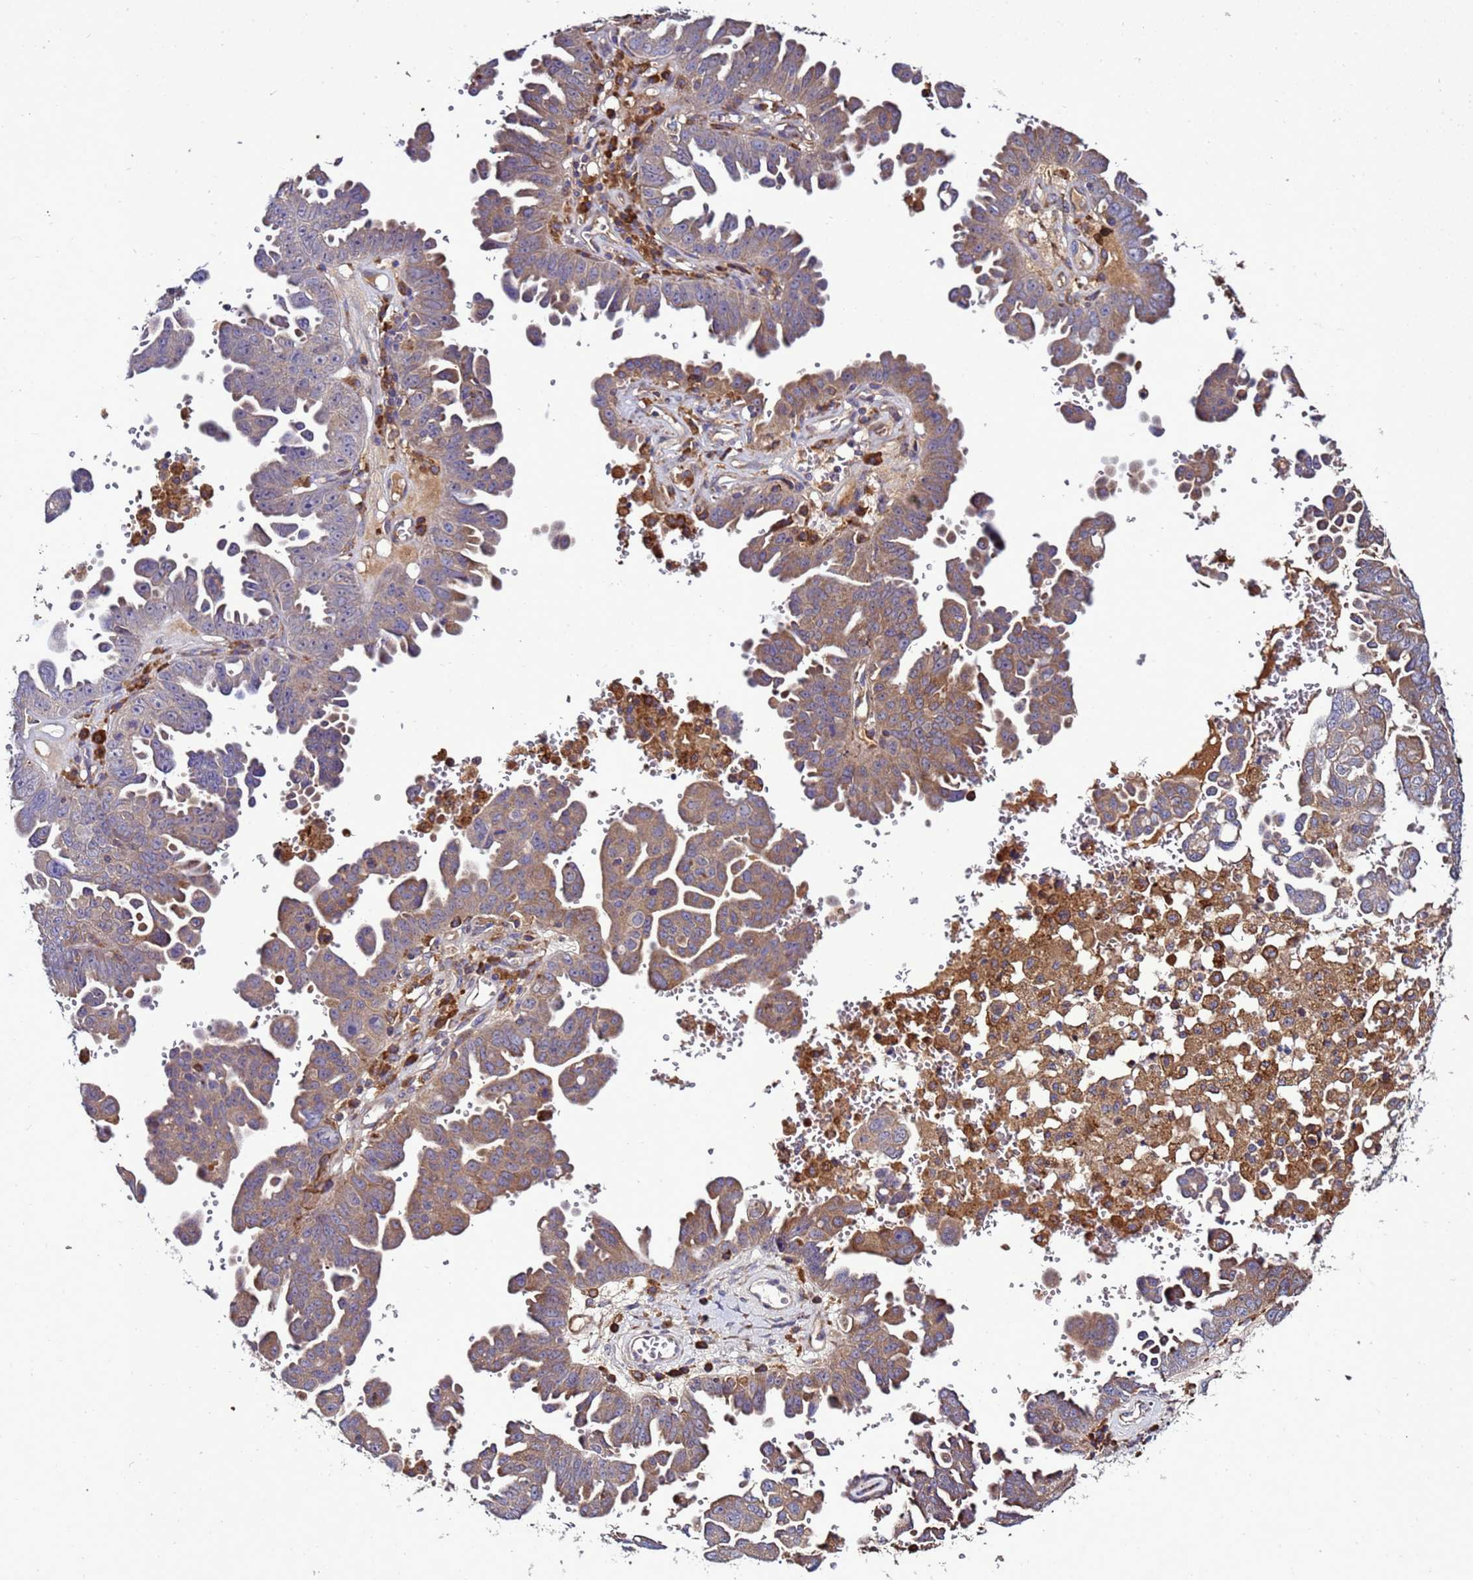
{"staining": {"intensity": "moderate", "quantity": "25%-75%", "location": "cytoplasmic/membranous"}, "tissue": "ovarian cancer", "cell_type": "Tumor cells", "image_type": "cancer", "snomed": [{"axis": "morphology", "description": "Carcinoma, endometroid"}, {"axis": "topography", "description": "Ovary"}], "caption": "About 25%-75% of tumor cells in ovarian cancer demonstrate moderate cytoplasmic/membranous protein expression as visualized by brown immunohistochemical staining.", "gene": "ANTKMT", "patient": {"sex": "female", "age": 62}}